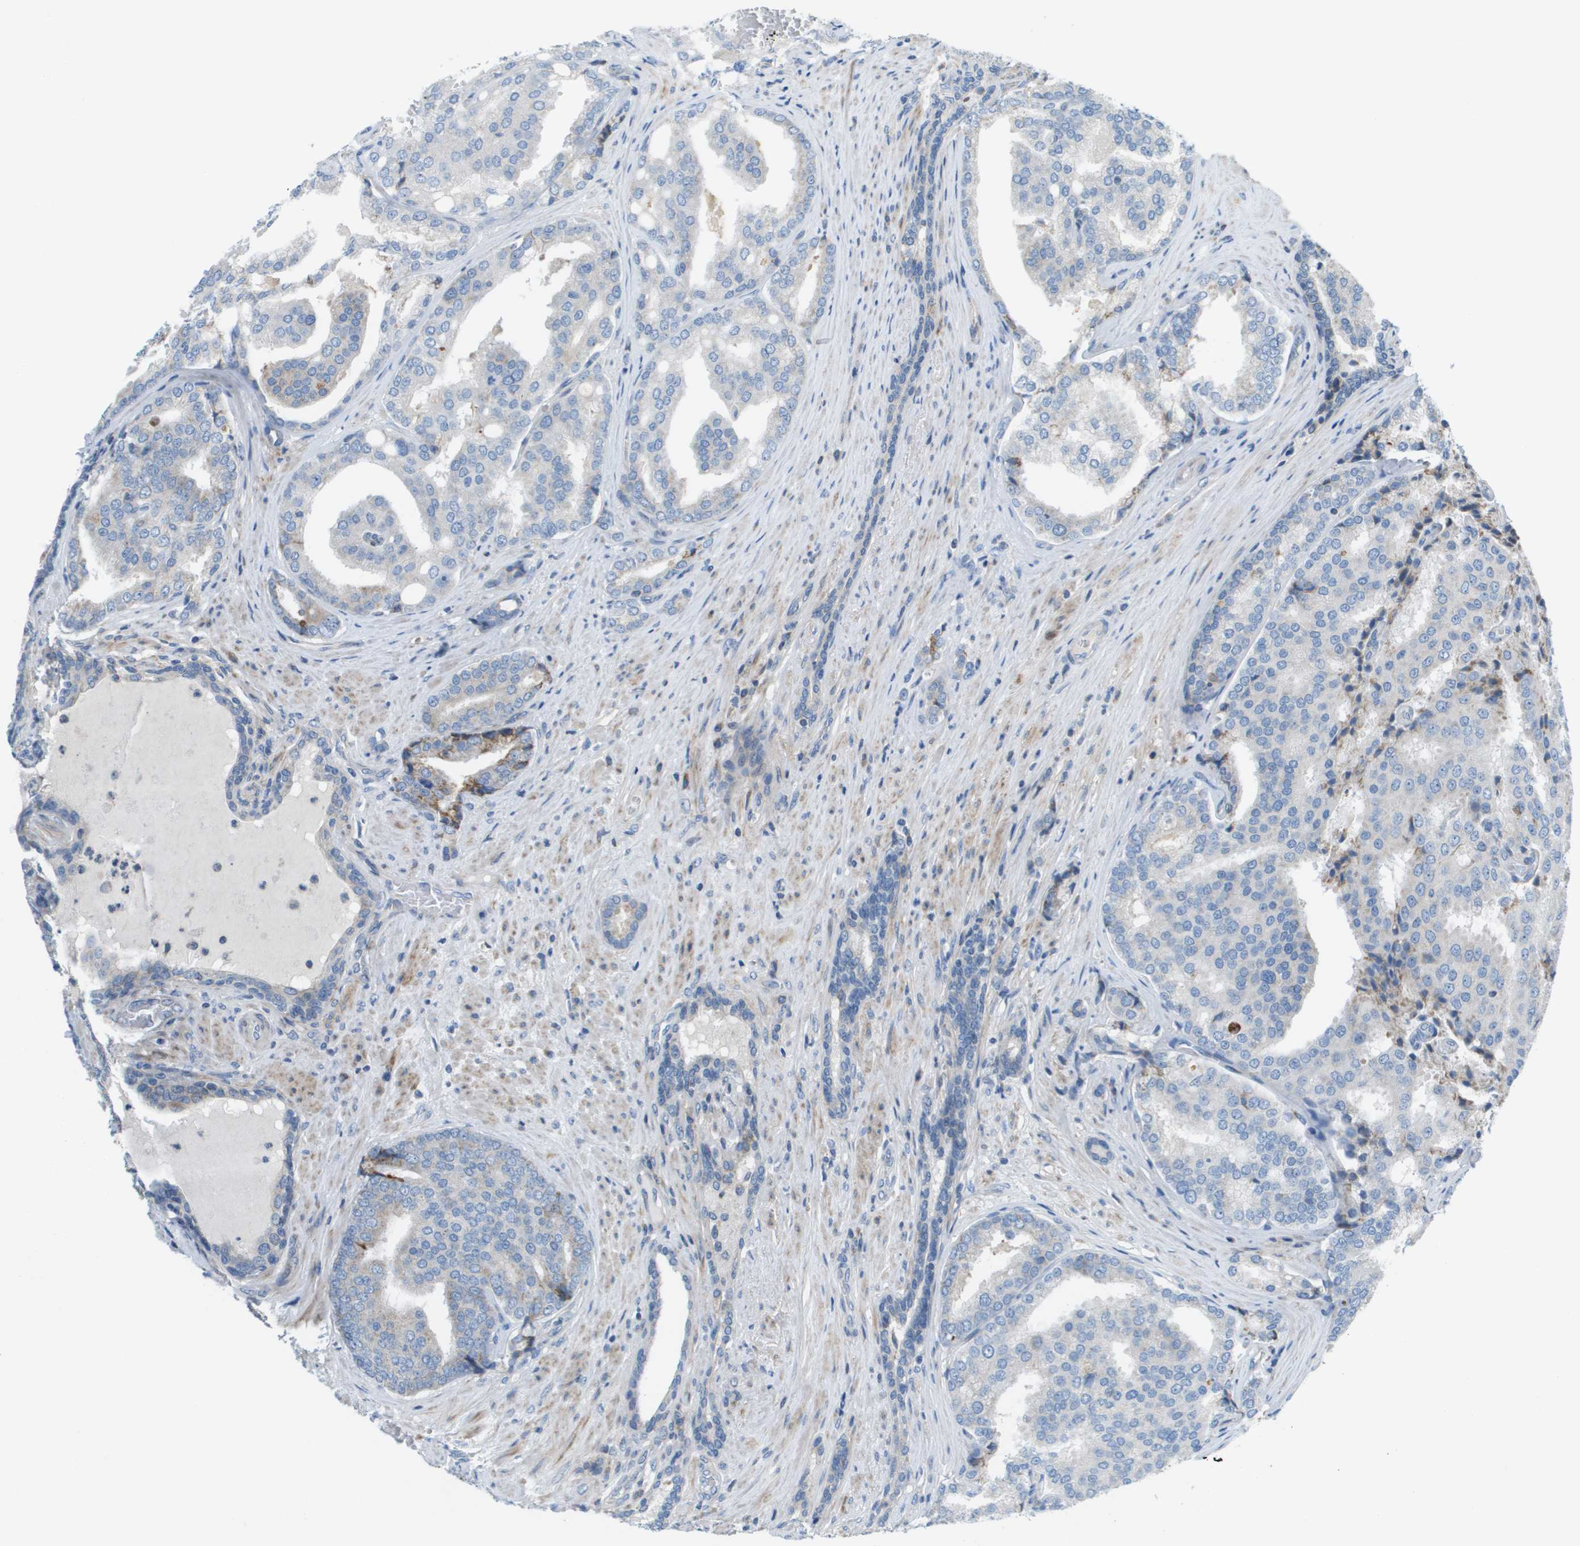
{"staining": {"intensity": "negative", "quantity": "none", "location": "none"}, "tissue": "prostate cancer", "cell_type": "Tumor cells", "image_type": "cancer", "snomed": [{"axis": "morphology", "description": "Adenocarcinoma, High grade"}, {"axis": "topography", "description": "Prostate"}], "caption": "Immunohistochemistry (IHC) histopathology image of prostate cancer (adenocarcinoma (high-grade)) stained for a protein (brown), which demonstrates no positivity in tumor cells. (Stains: DAB (3,3'-diaminobenzidine) immunohistochemistry with hematoxylin counter stain, Microscopy: brightfield microscopy at high magnification).", "gene": "GALNT6", "patient": {"sex": "male", "age": 50}}